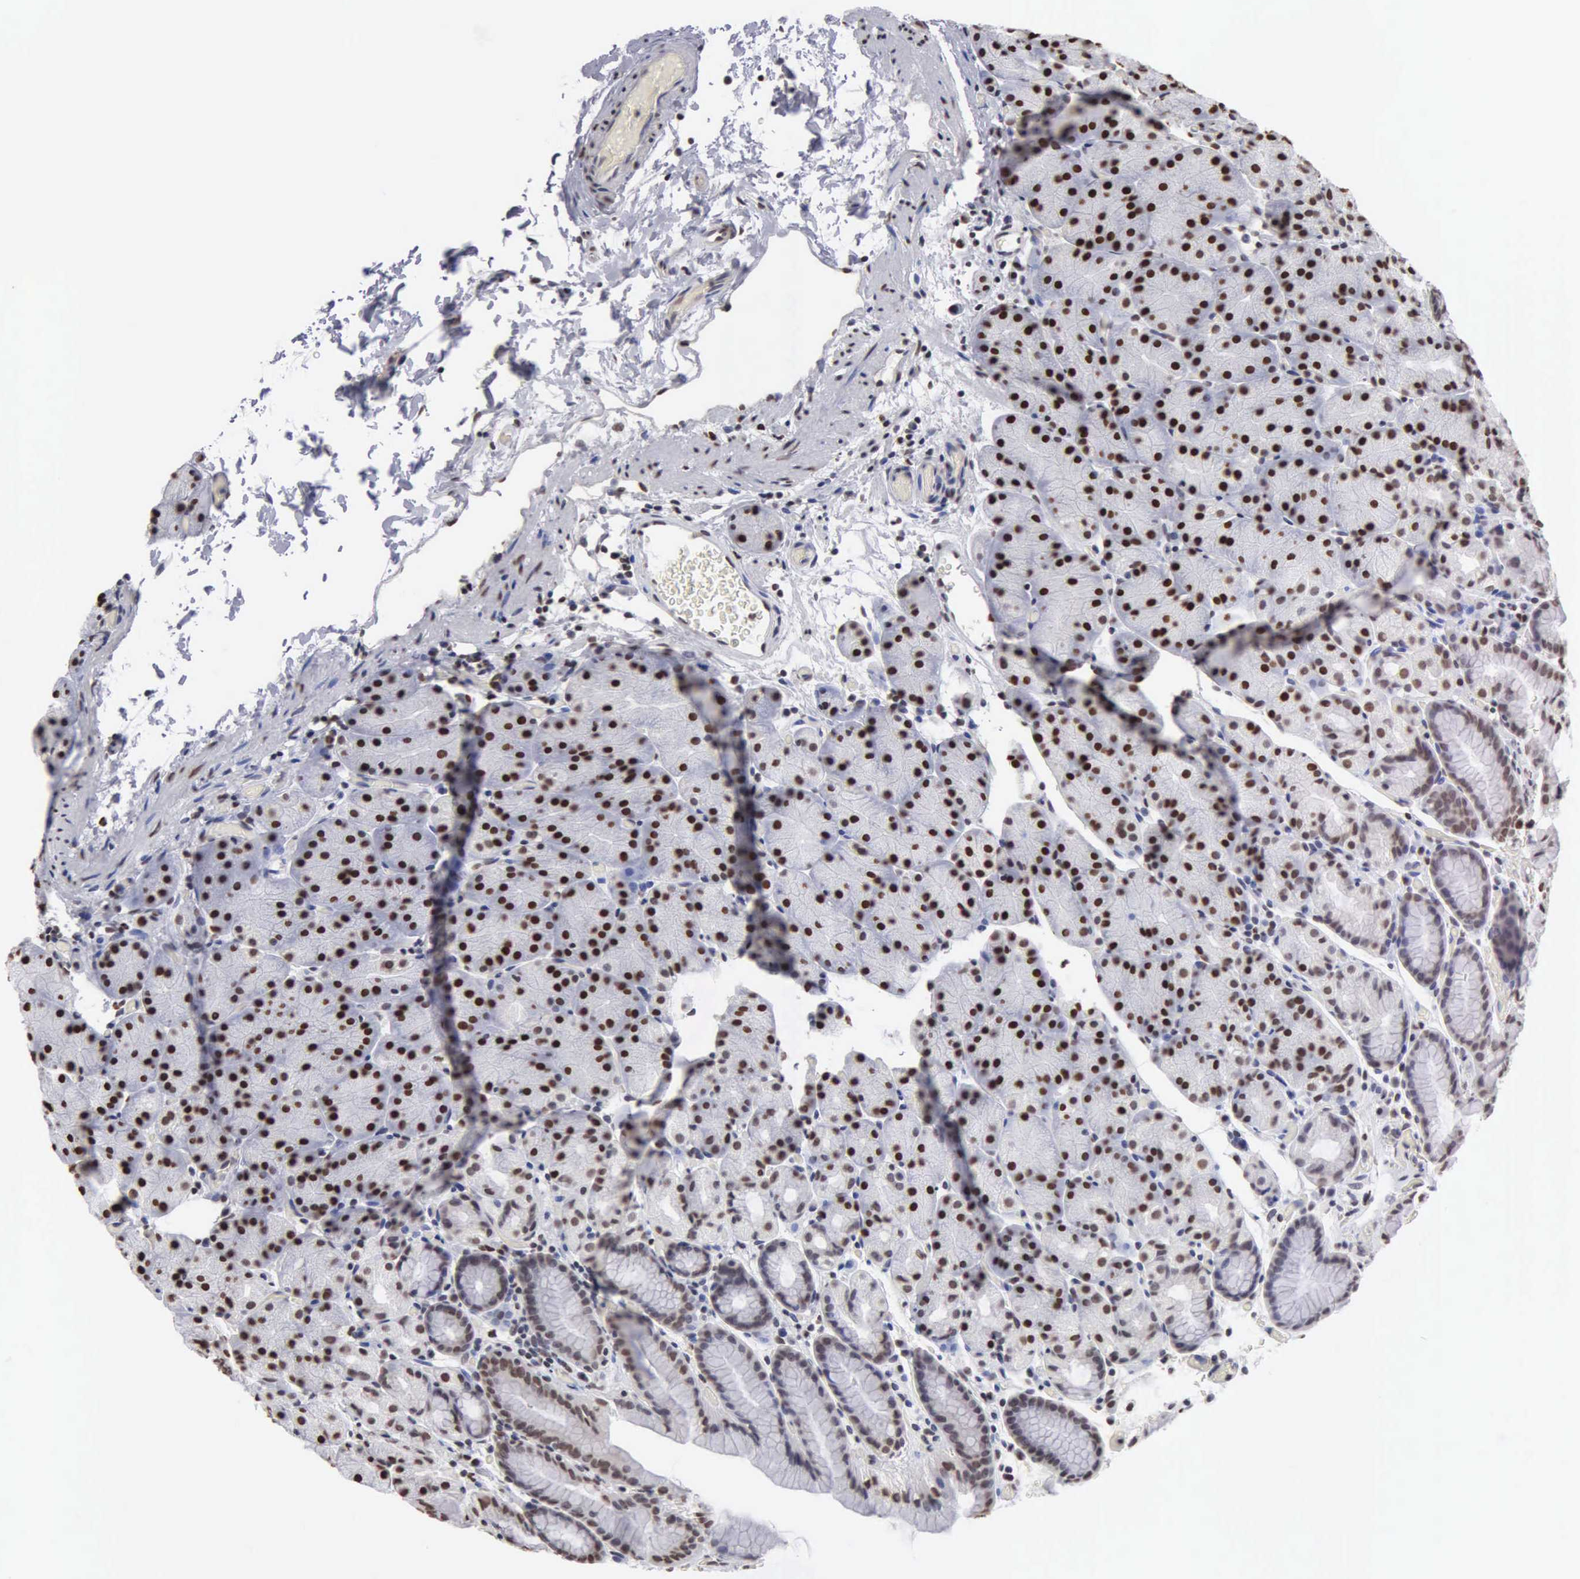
{"staining": {"intensity": "strong", "quantity": ">75%", "location": "nuclear"}, "tissue": "stomach", "cell_type": "Glandular cells", "image_type": "normal", "snomed": [{"axis": "morphology", "description": "Normal tissue, NOS"}, {"axis": "topography", "description": "Stomach, upper"}], "caption": "Immunohistochemistry (IHC) histopathology image of benign stomach stained for a protein (brown), which reveals high levels of strong nuclear expression in about >75% of glandular cells.", "gene": "CCNG1", "patient": {"sex": "male", "age": 47}}